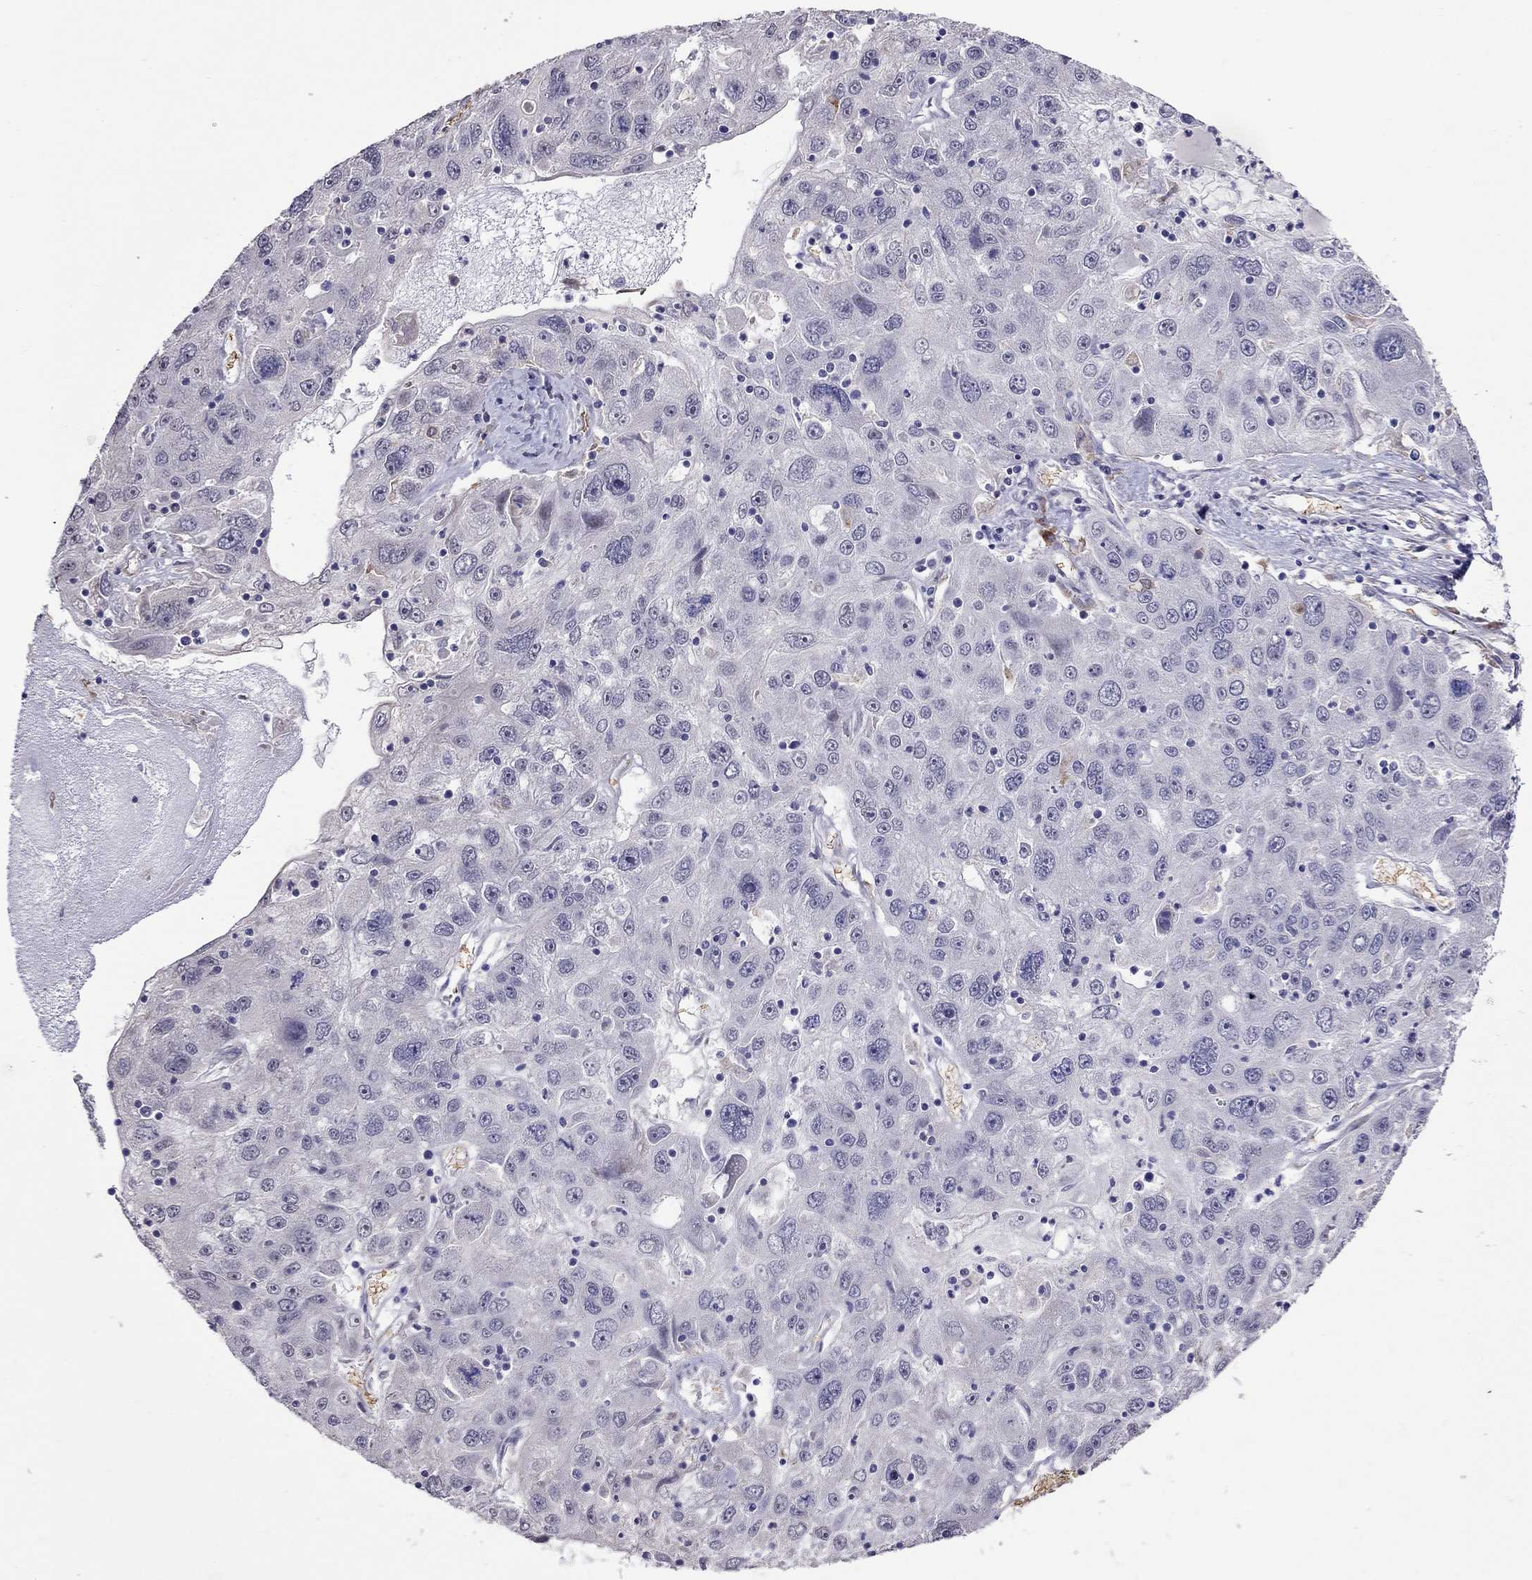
{"staining": {"intensity": "negative", "quantity": "none", "location": "none"}, "tissue": "stomach cancer", "cell_type": "Tumor cells", "image_type": "cancer", "snomed": [{"axis": "morphology", "description": "Adenocarcinoma, NOS"}, {"axis": "topography", "description": "Stomach"}], "caption": "Stomach adenocarcinoma was stained to show a protein in brown. There is no significant staining in tumor cells.", "gene": "ADAM28", "patient": {"sex": "male", "age": 56}}